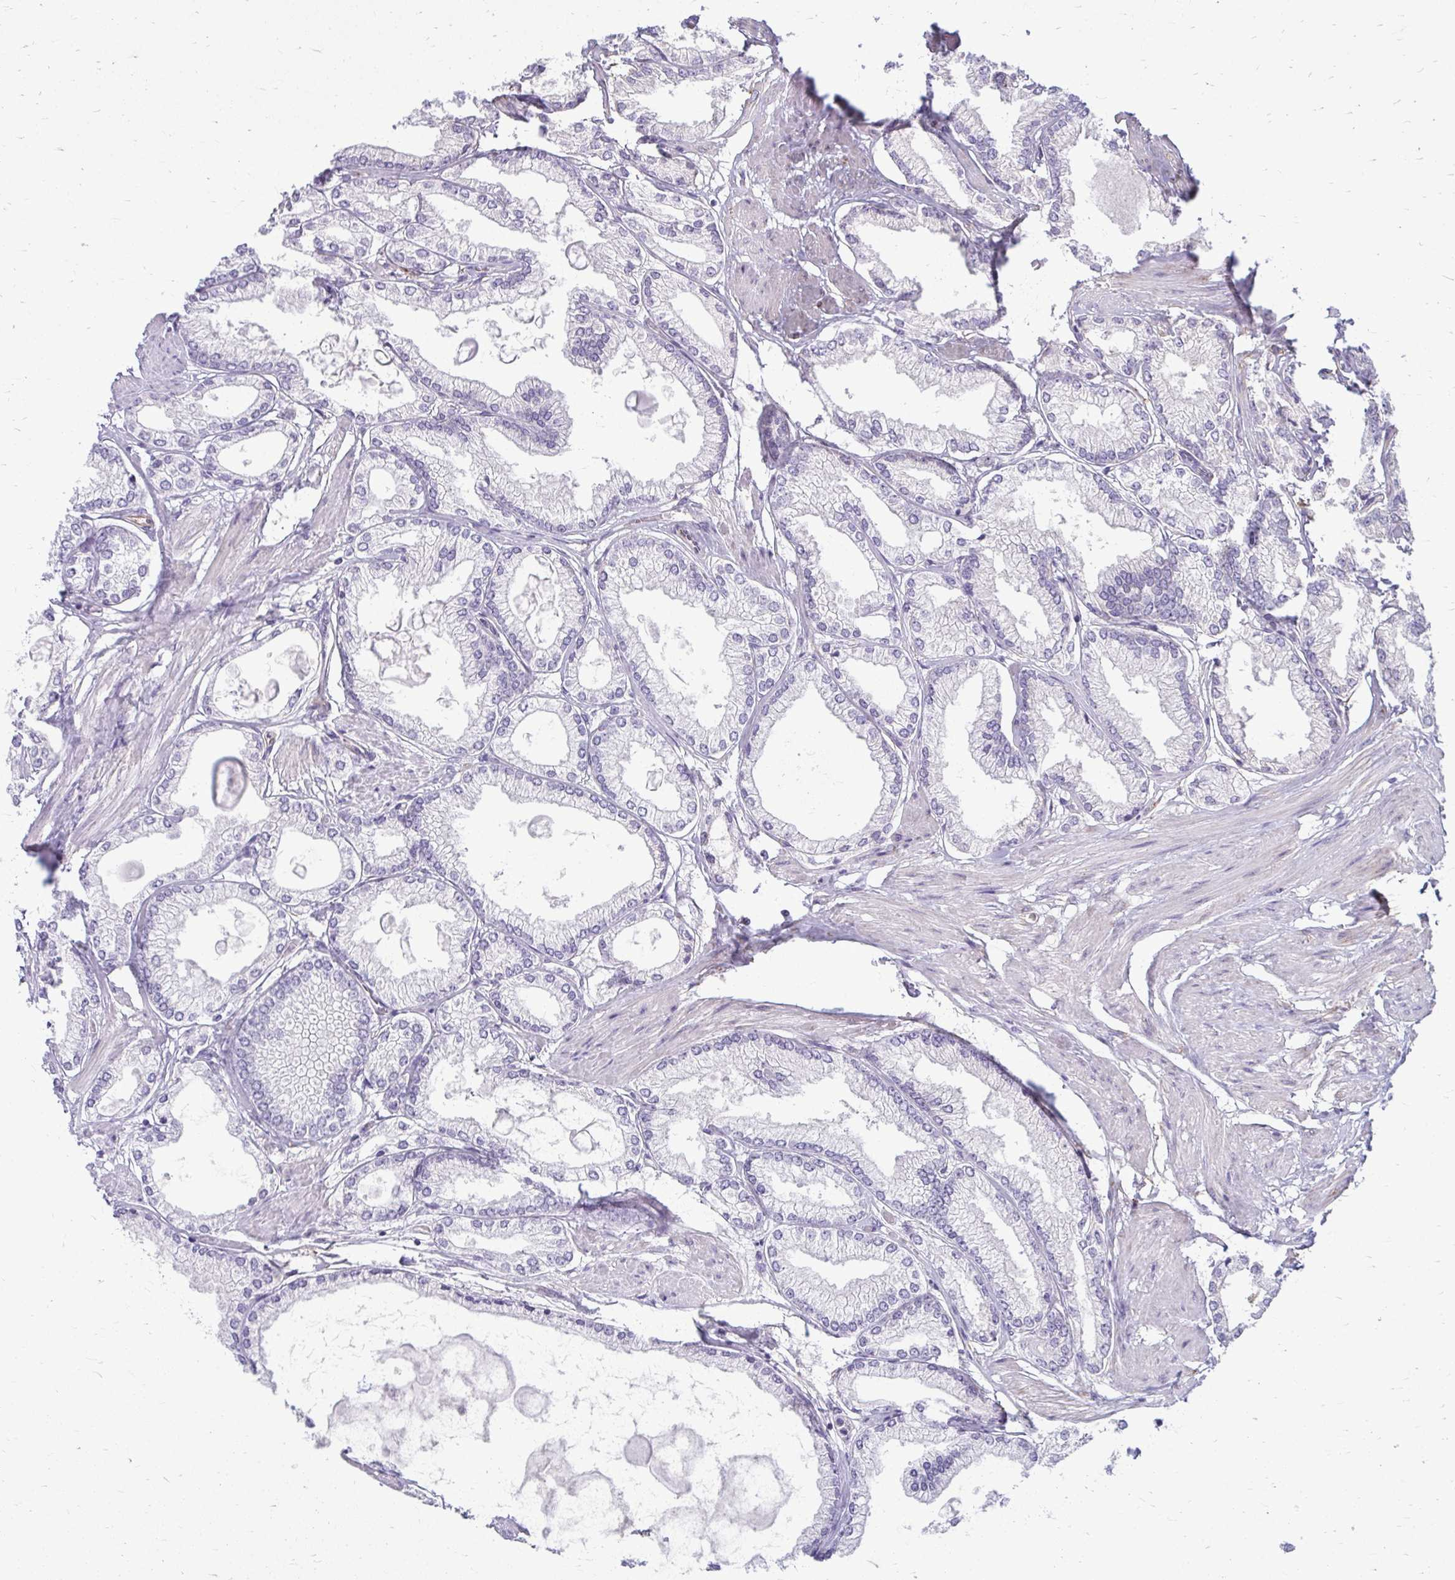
{"staining": {"intensity": "negative", "quantity": "none", "location": "none"}, "tissue": "prostate cancer", "cell_type": "Tumor cells", "image_type": "cancer", "snomed": [{"axis": "morphology", "description": "Adenocarcinoma, High grade"}, {"axis": "topography", "description": "Prostate"}], "caption": "Image shows no significant protein staining in tumor cells of prostate adenocarcinoma (high-grade).", "gene": "DEPP1", "patient": {"sex": "male", "age": 68}}